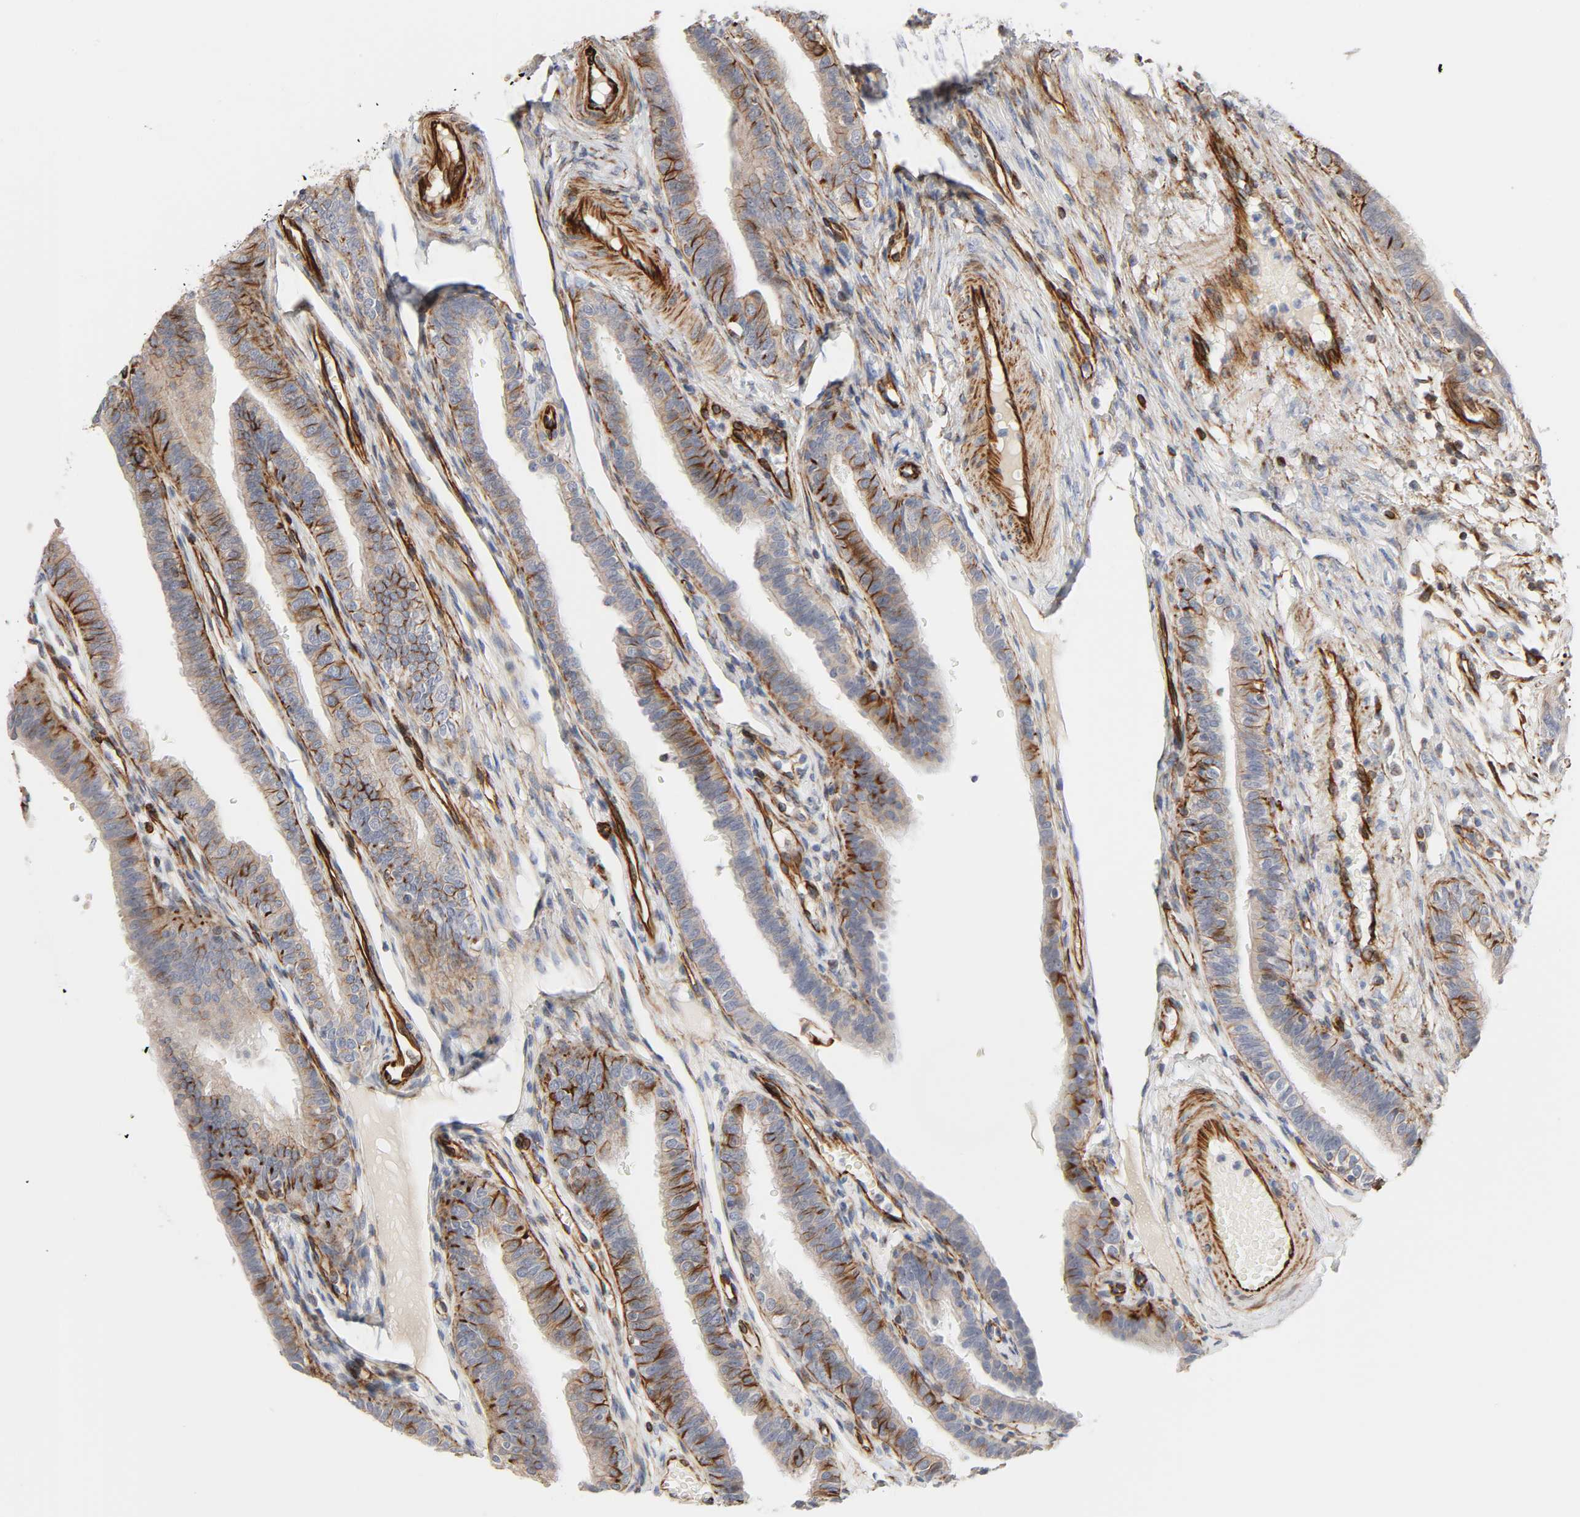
{"staining": {"intensity": "moderate", "quantity": ">75%", "location": "cytoplasmic/membranous"}, "tissue": "fallopian tube", "cell_type": "Glandular cells", "image_type": "normal", "snomed": [{"axis": "morphology", "description": "Normal tissue, NOS"}, {"axis": "morphology", "description": "Dermoid, NOS"}, {"axis": "topography", "description": "Fallopian tube"}], "caption": "Immunohistochemical staining of unremarkable fallopian tube reveals moderate cytoplasmic/membranous protein expression in approximately >75% of glandular cells.", "gene": "FAM118A", "patient": {"sex": "female", "age": 33}}